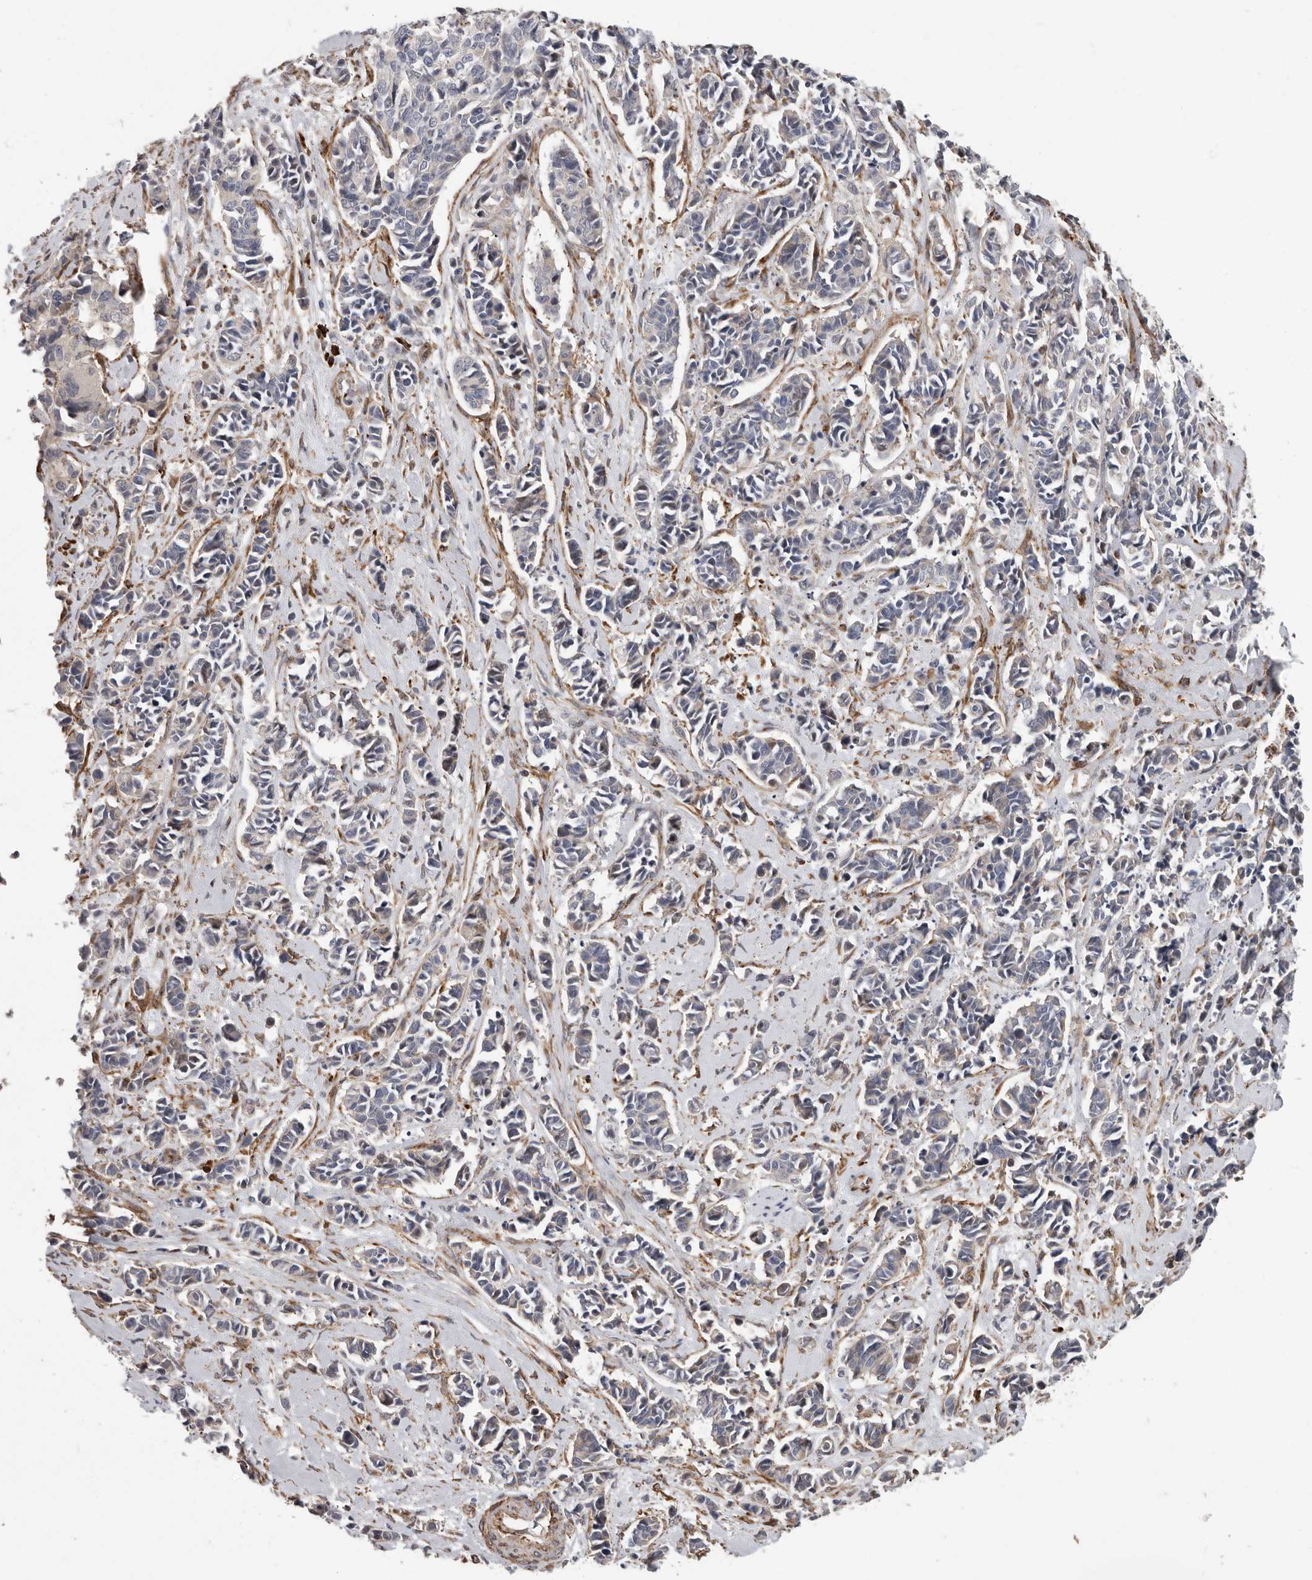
{"staining": {"intensity": "negative", "quantity": "none", "location": "none"}, "tissue": "cervical cancer", "cell_type": "Tumor cells", "image_type": "cancer", "snomed": [{"axis": "morphology", "description": "Normal tissue, NOS"}, {"axis": "morphology", "description": "Squamous cell carcinoma, NOS"}, {"axis": "topography", "description": "Cervix"}], "caption": "Tumor cells show no significant protein positivity in squamous cell carcinoma (cervical).", "gene": "ATXN3L", "patient": {"sex": "female", "age": 35}}